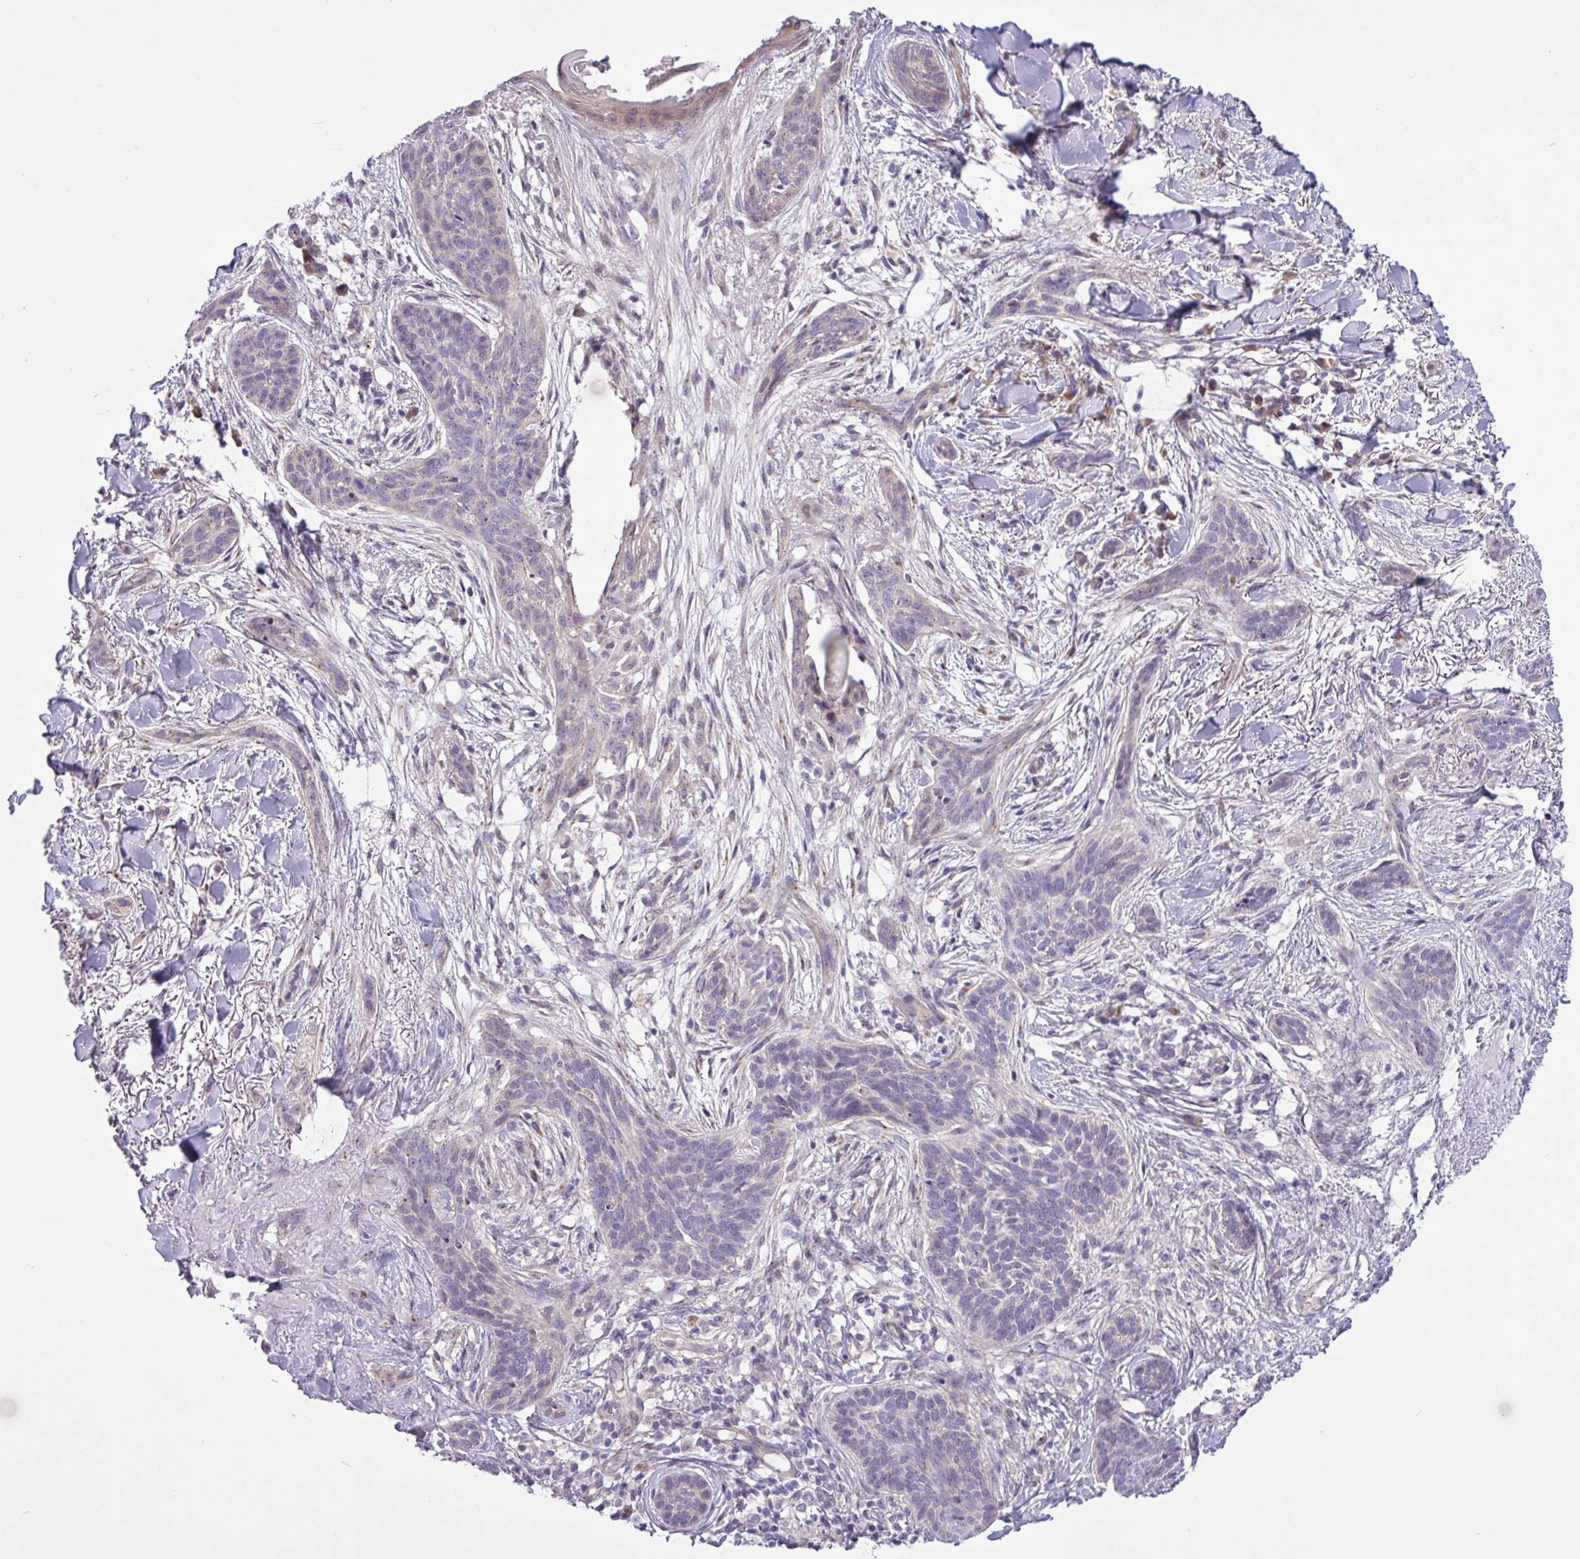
{"staining": {"intensity": "negative", "quantity": "none", "location": "none"}, "tissue": "skin cancer", "cell_type": "Tumor cells", "image_type": "cancer", "snomed": [{"axis": "morphology", "description": "Basal cell carcinoma"}, {"axis": "topography", "description": "Skin"}], "caption": "This is an IHC micrograph of human skin cancer (basal cell carcinoma). There is no expression in tumor cells.", "gene": "SPINK8", "patient": {"sex": "male", "age": 52}}